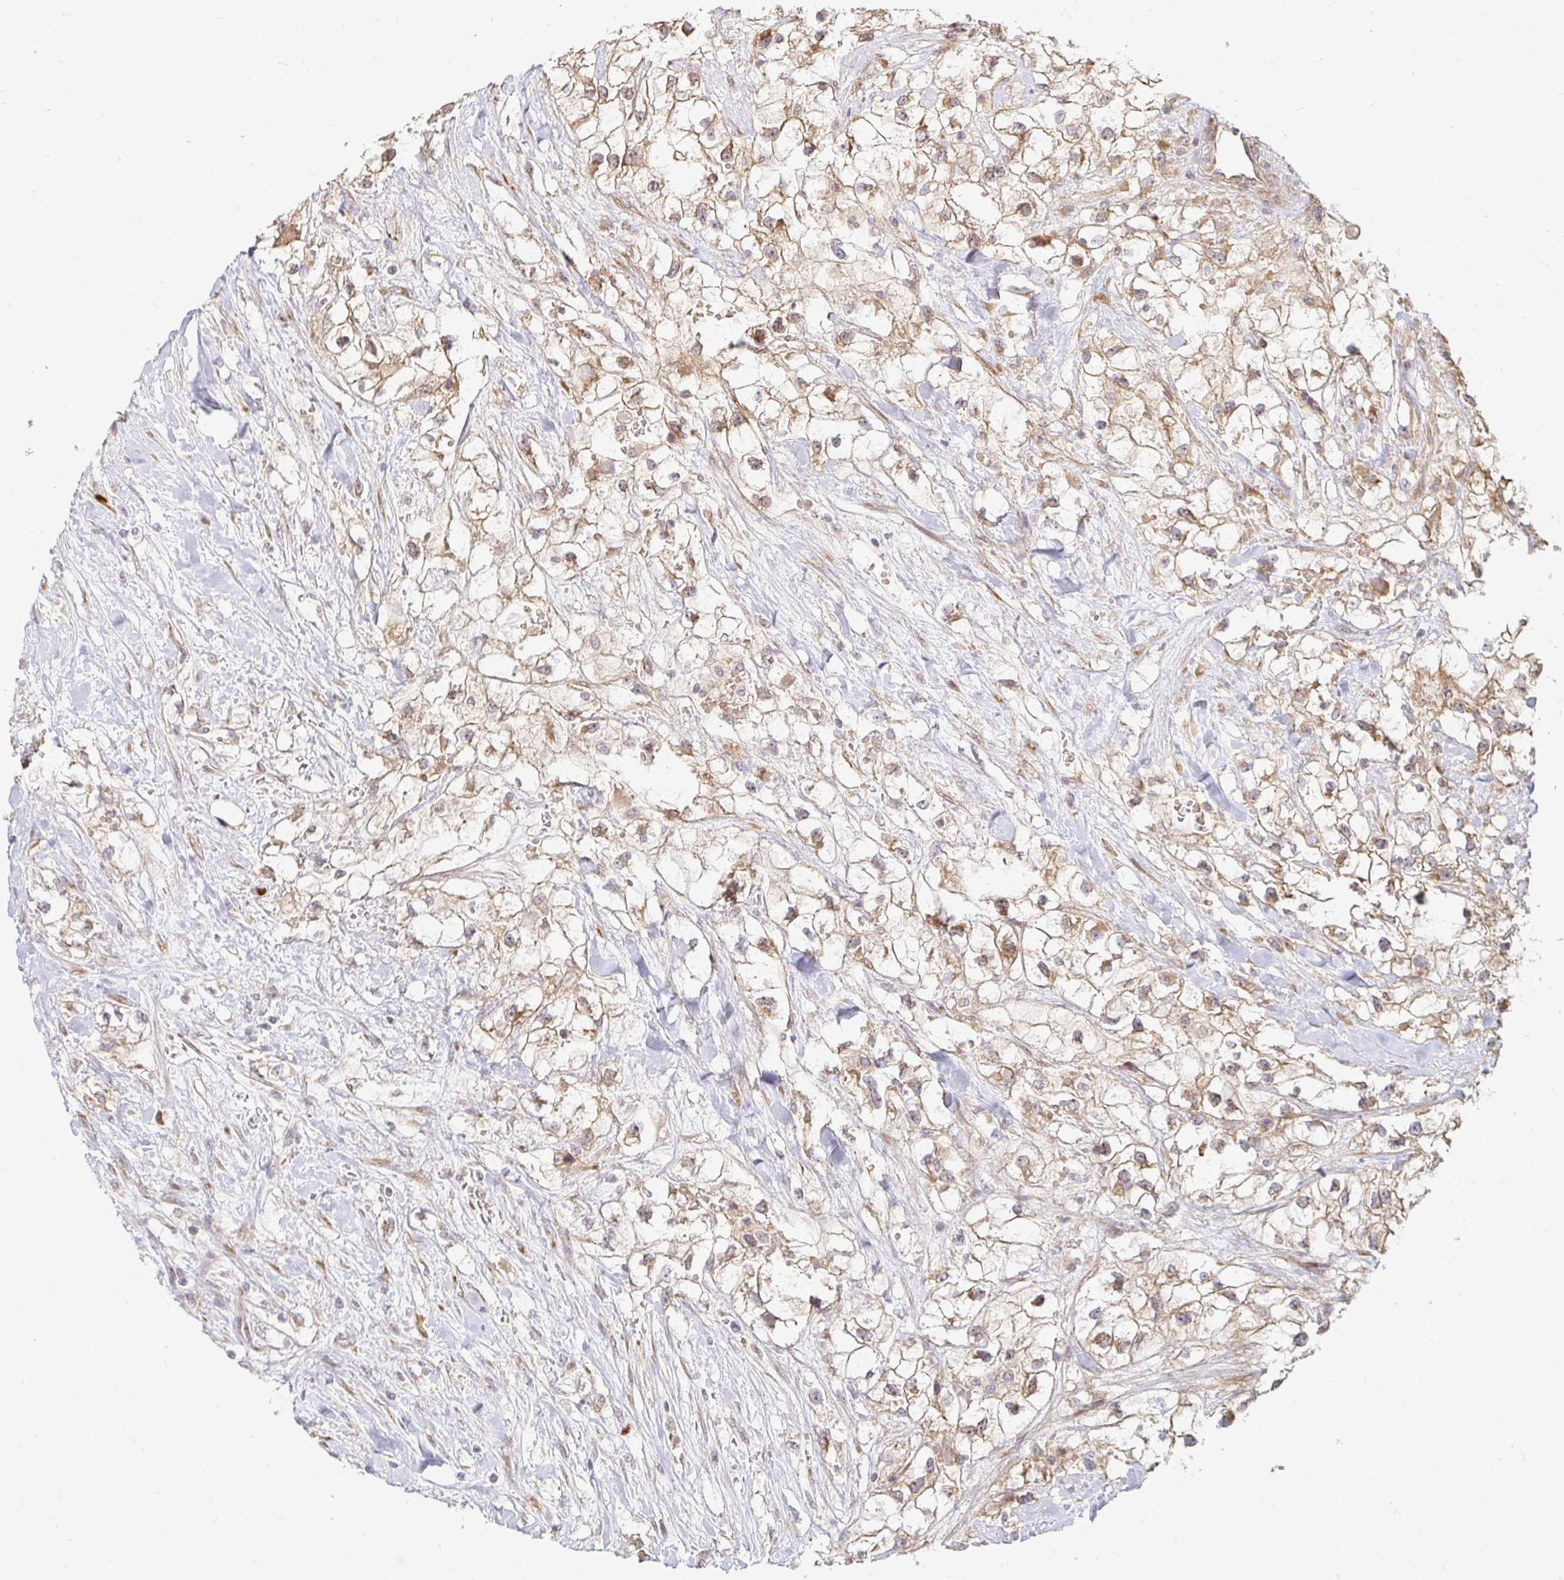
{"staining": {"intensity": "weak", "quantity": ">75%", "location": "cytoplasmic/membranous"}, "tissue": "renal cancer", "cell_type": "Tumor cells", "image_type": "cancer", "snomed": [{"axis": "morphology", "description": "Adenocarcinoma, NOS"}, {"axis": "topography", "description": "Kidney"}], "caption": "IHC histopathology image of neoplastic tissue: human renal adenocarcinoma stained using immunohistochemistry (IHC) demonstrates low levels of weak protein expression localized specifically in the cytoplasmic/membranous of tumor cells, appearing as a cytoplasmic/membranous brown color.", "gene": "CAST", "patient": {"sex": "male", "age": 59}}